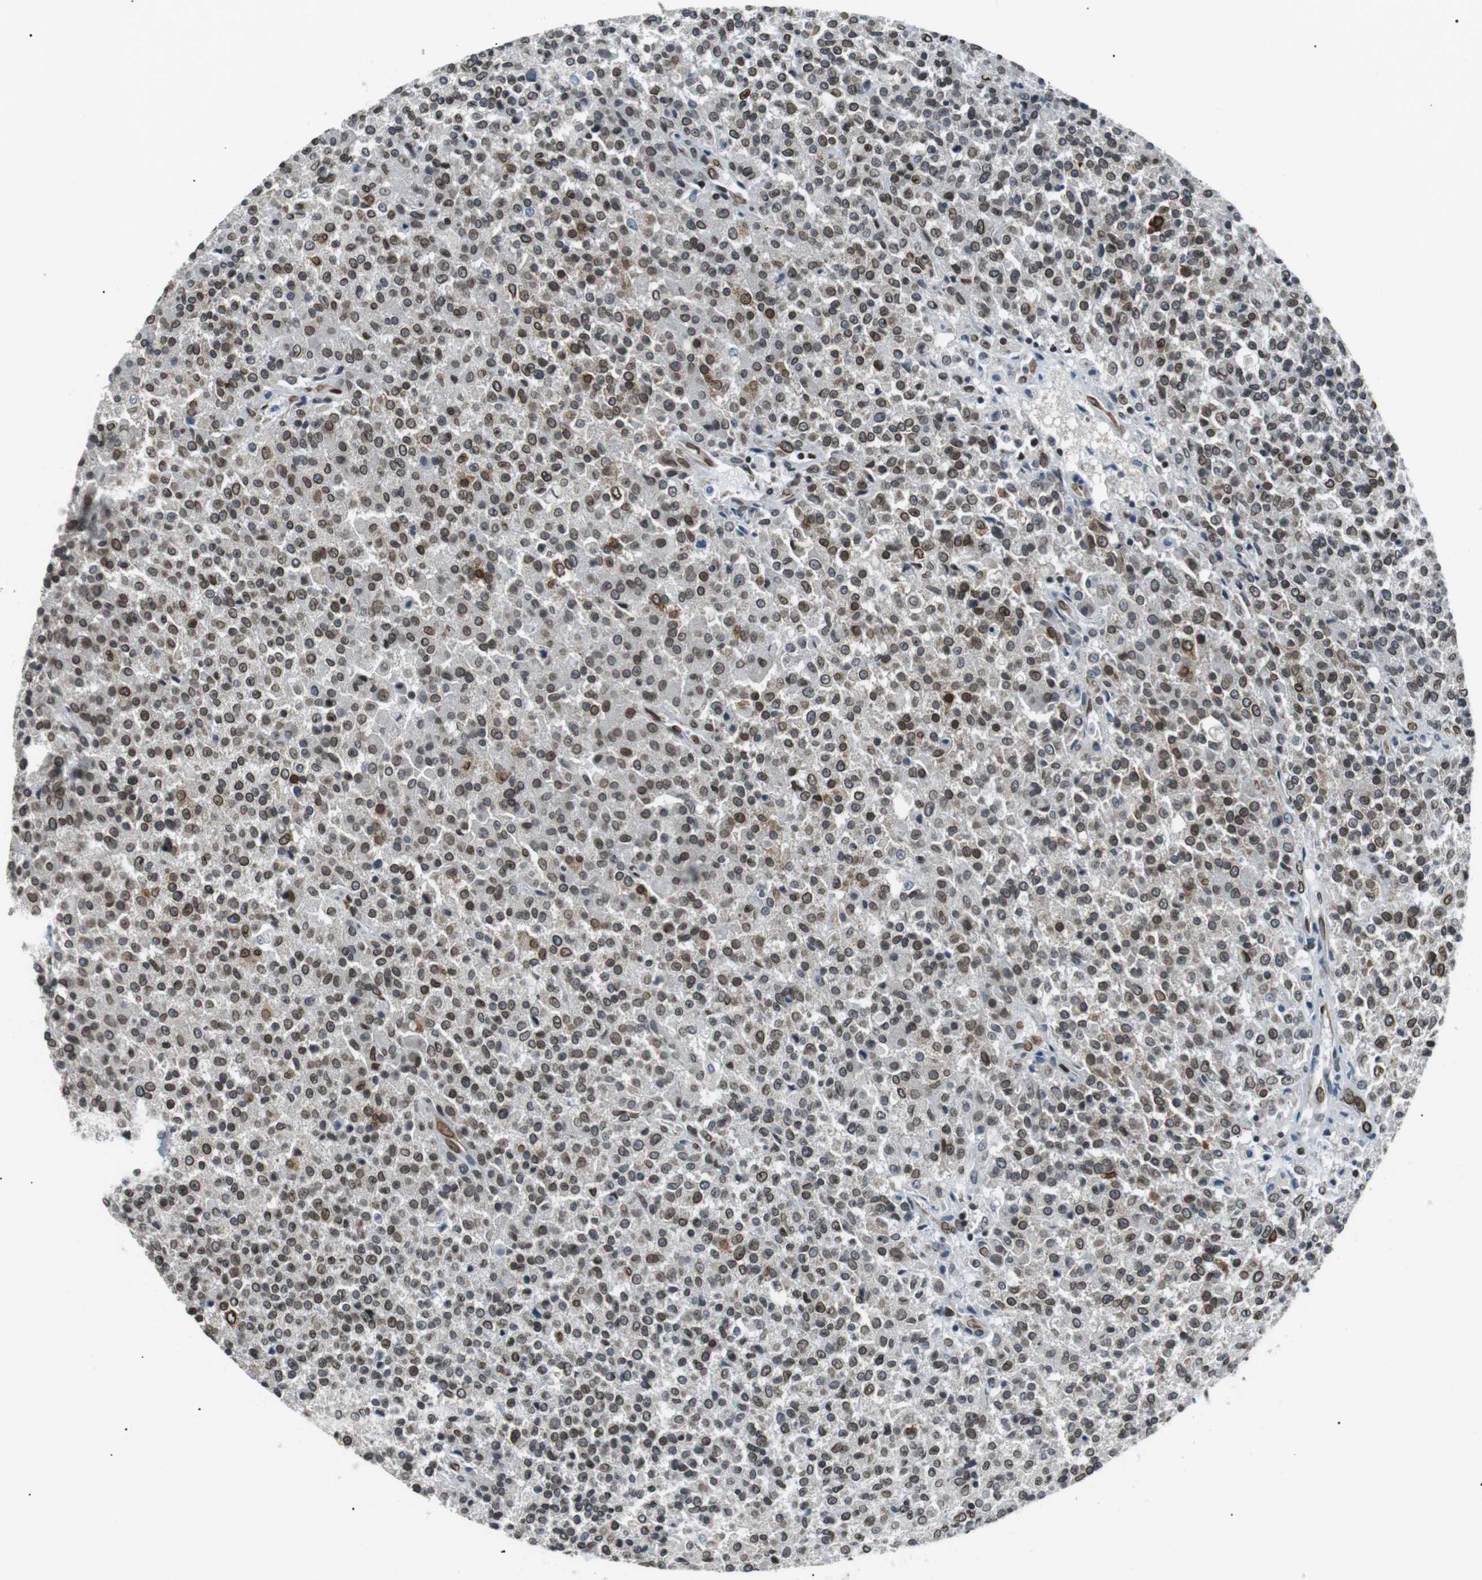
{"staining": {"intensity": "moderate", "quantity": ">75%", "location": "cytoplasmic/membranous,nuclear"}, "tissue": "testis cancer", "cell_type": "Tumor cells", "image_type": "cancer", "snomed": [{"axis": "morphology", "description": "Seminoma, NOS"}, {"axis": "topography", "description": "Testis"}], "caption": "Human testis seminoma stained with a brown dye reveals moderate cytoplasmic/membranous and nuclear positive positivity in approximately >75% of tumor cells.", "gene": "TMX4", "patient": {"sex": "male", "age": 59}}